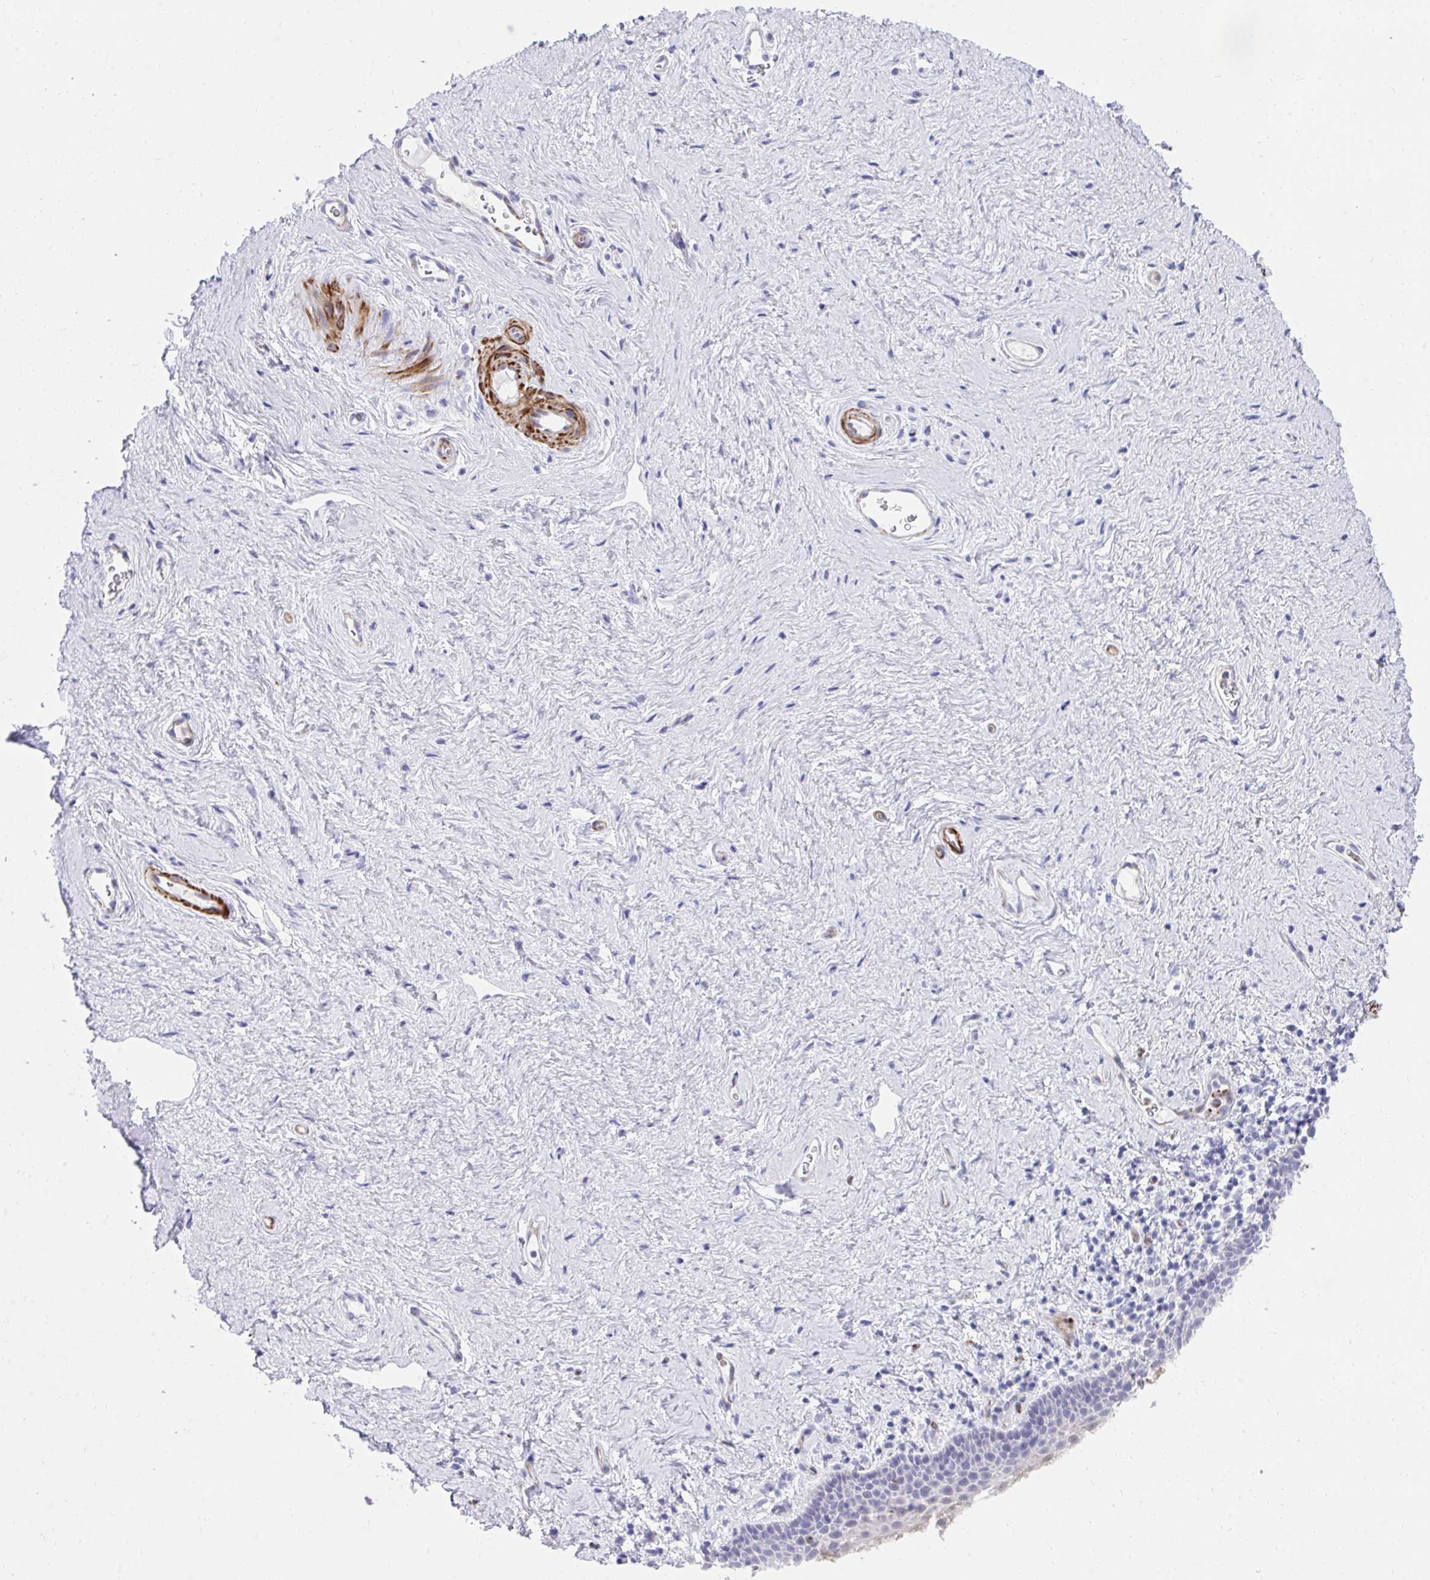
{"staining": {"intensity": "weak", "quantity": "<25%", "location": "cytoplasmic/membranous"}, "tissue": "vagina", "cell_type": "Squamous epithelial cells", "image_type": "normal", "snomed": [{"axis": "morphology", "description": "Normal tissue, NOS"}, {"axis": "topography", "description": "Vagina"}], "caption": "High power microscopy photomicrograph of an immunohistochemistry micrograph of normal vagina, revealing no significant positivity in squamous epithelial cells.", "gene": "CSTB", "patient": {"sex": "female", "age": 61}}